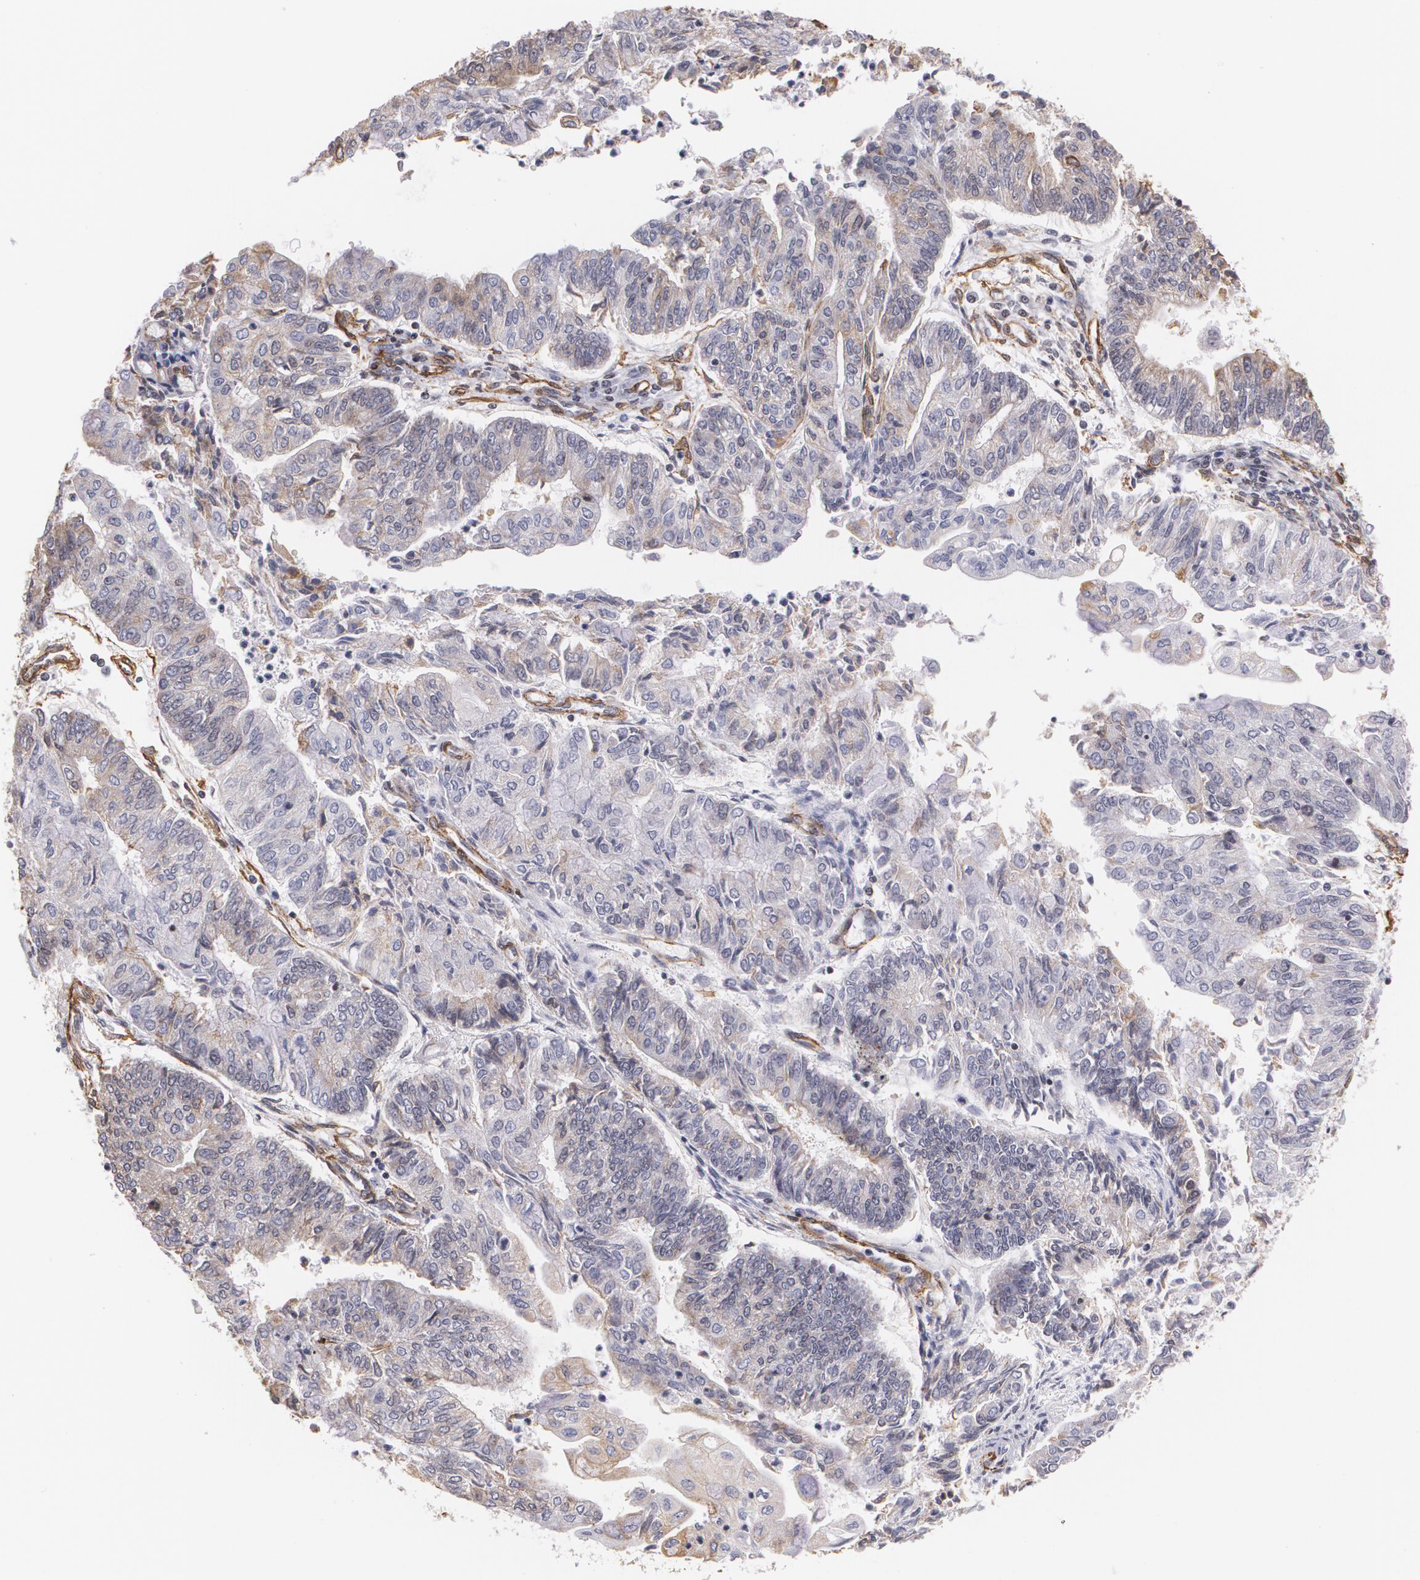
{"staining": {"intensity": "weak", "quantity": "25%-75%", "location": "cytoplasmic/membranous"}, "tissue": "endometrial cancer", "cell_type": "Tumor cells", "image_type": "cancer", "snomed": [{"axis": "morphology", "description": "Adenocarcinoma, NOS"}, {"axis": "topography", "description": "Endometrium"}], "caption": "DAB (3,3'-diaminobenzidine) immunohistochemical staining of endometrial cancer exhibits weak cytoplasmic/membranous protein expression in approximately 25%-75% of tumor cells.", "gene": "VAMP1", "patient": {"sex": "female", "age": 59}}